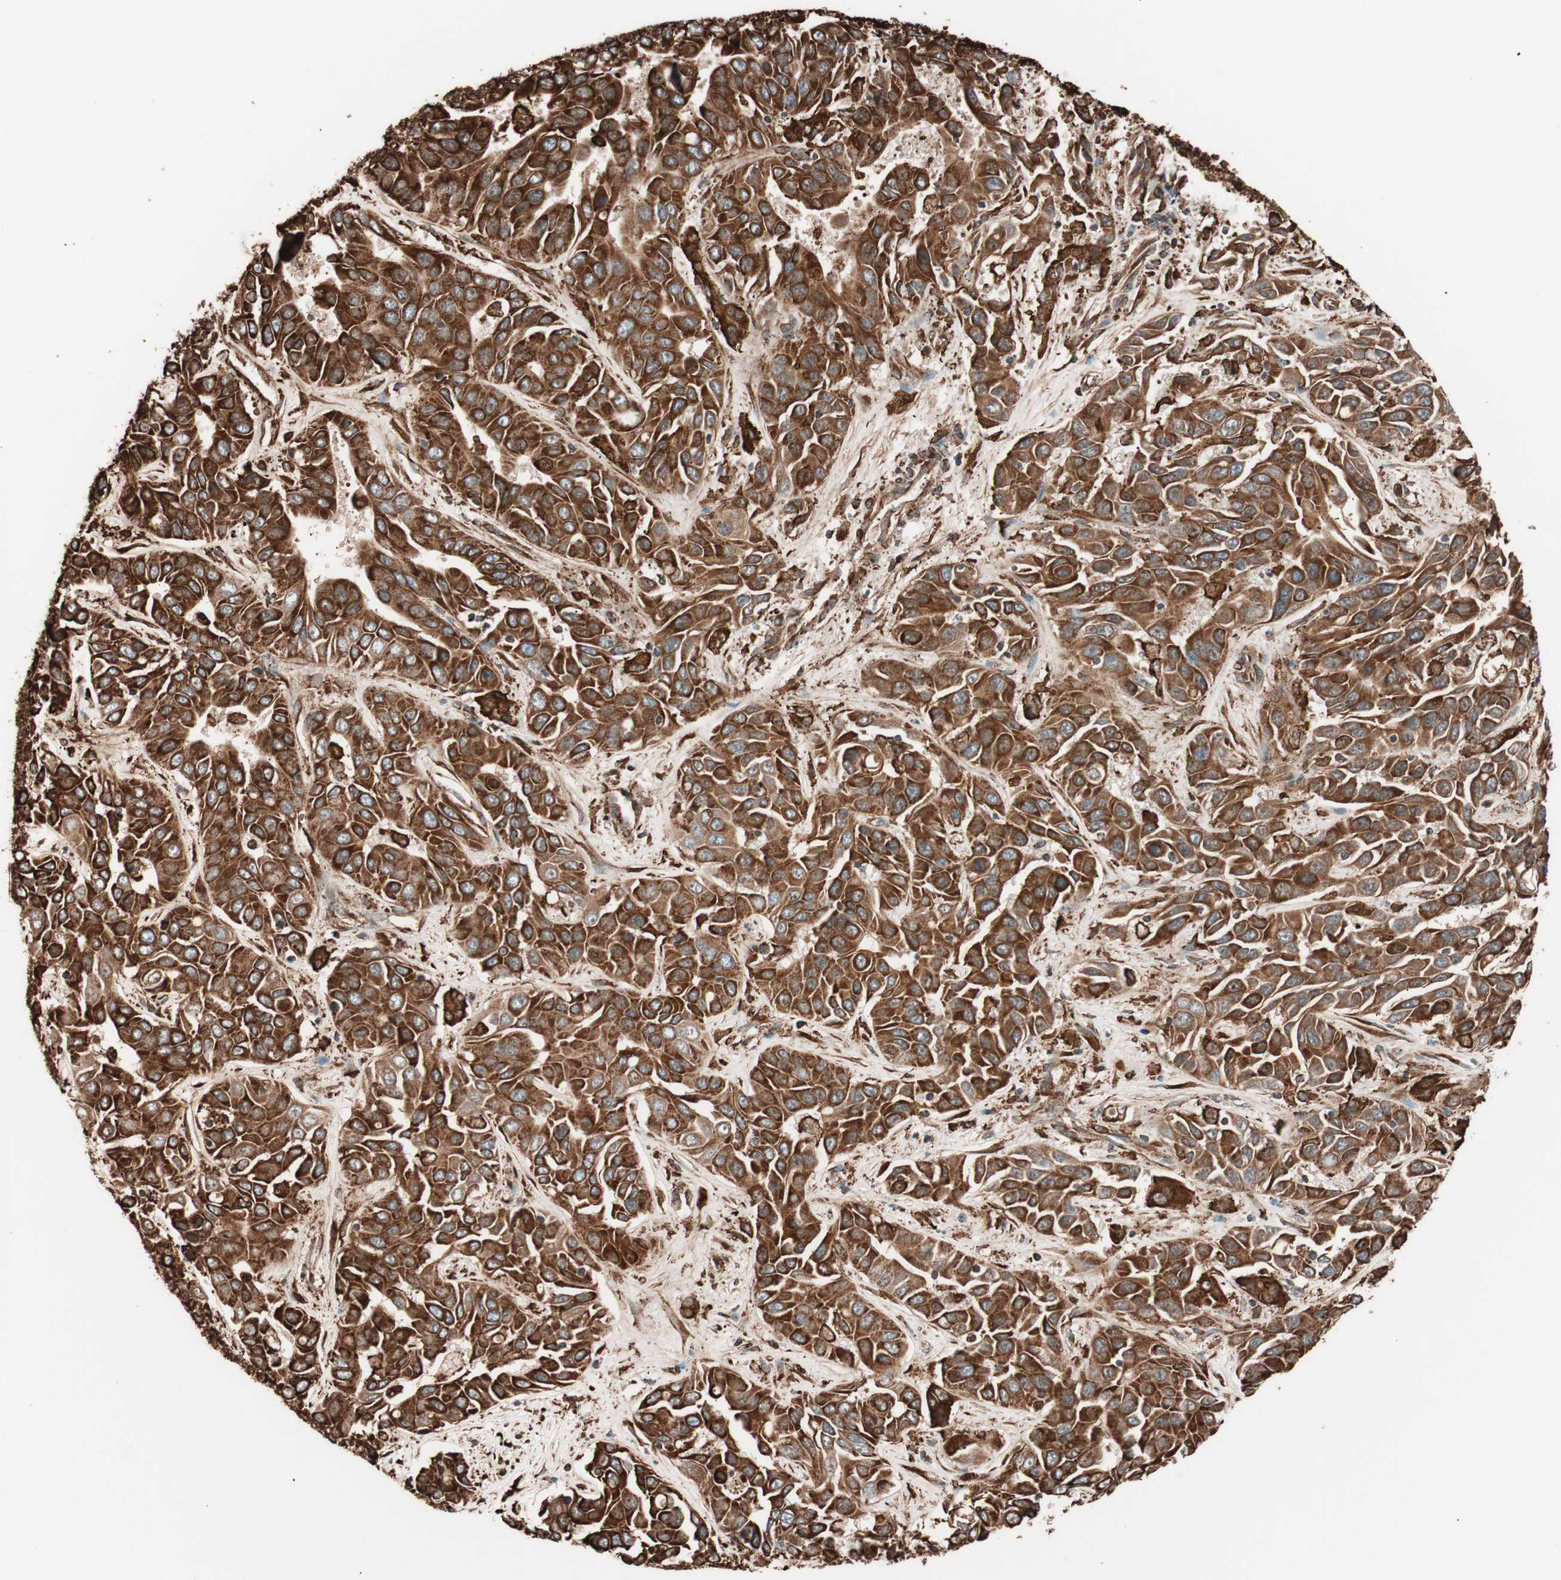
{"staining": {"intensity": "strong", "quantity": ">75%", "location": "cytoplasmic/membranous"}, "tissue": "liver cancer", "cell_type": "Tumor cells", "image_type": "cancer", "snomed": [{"axis": "morphology", "description": "Cholangiocarcinoma"}, {"axis": "topography", "description": "Liver"}], "caption": "High-power microscopy captured an immunohistochemistry micrograph of liver cholangiocarcinoma, revealing strong cytoplasmic/membranous positivity in about >75% of tumor cells.", "gene": "VEGFA", "patient": {"sex": "female", "age": 52}}